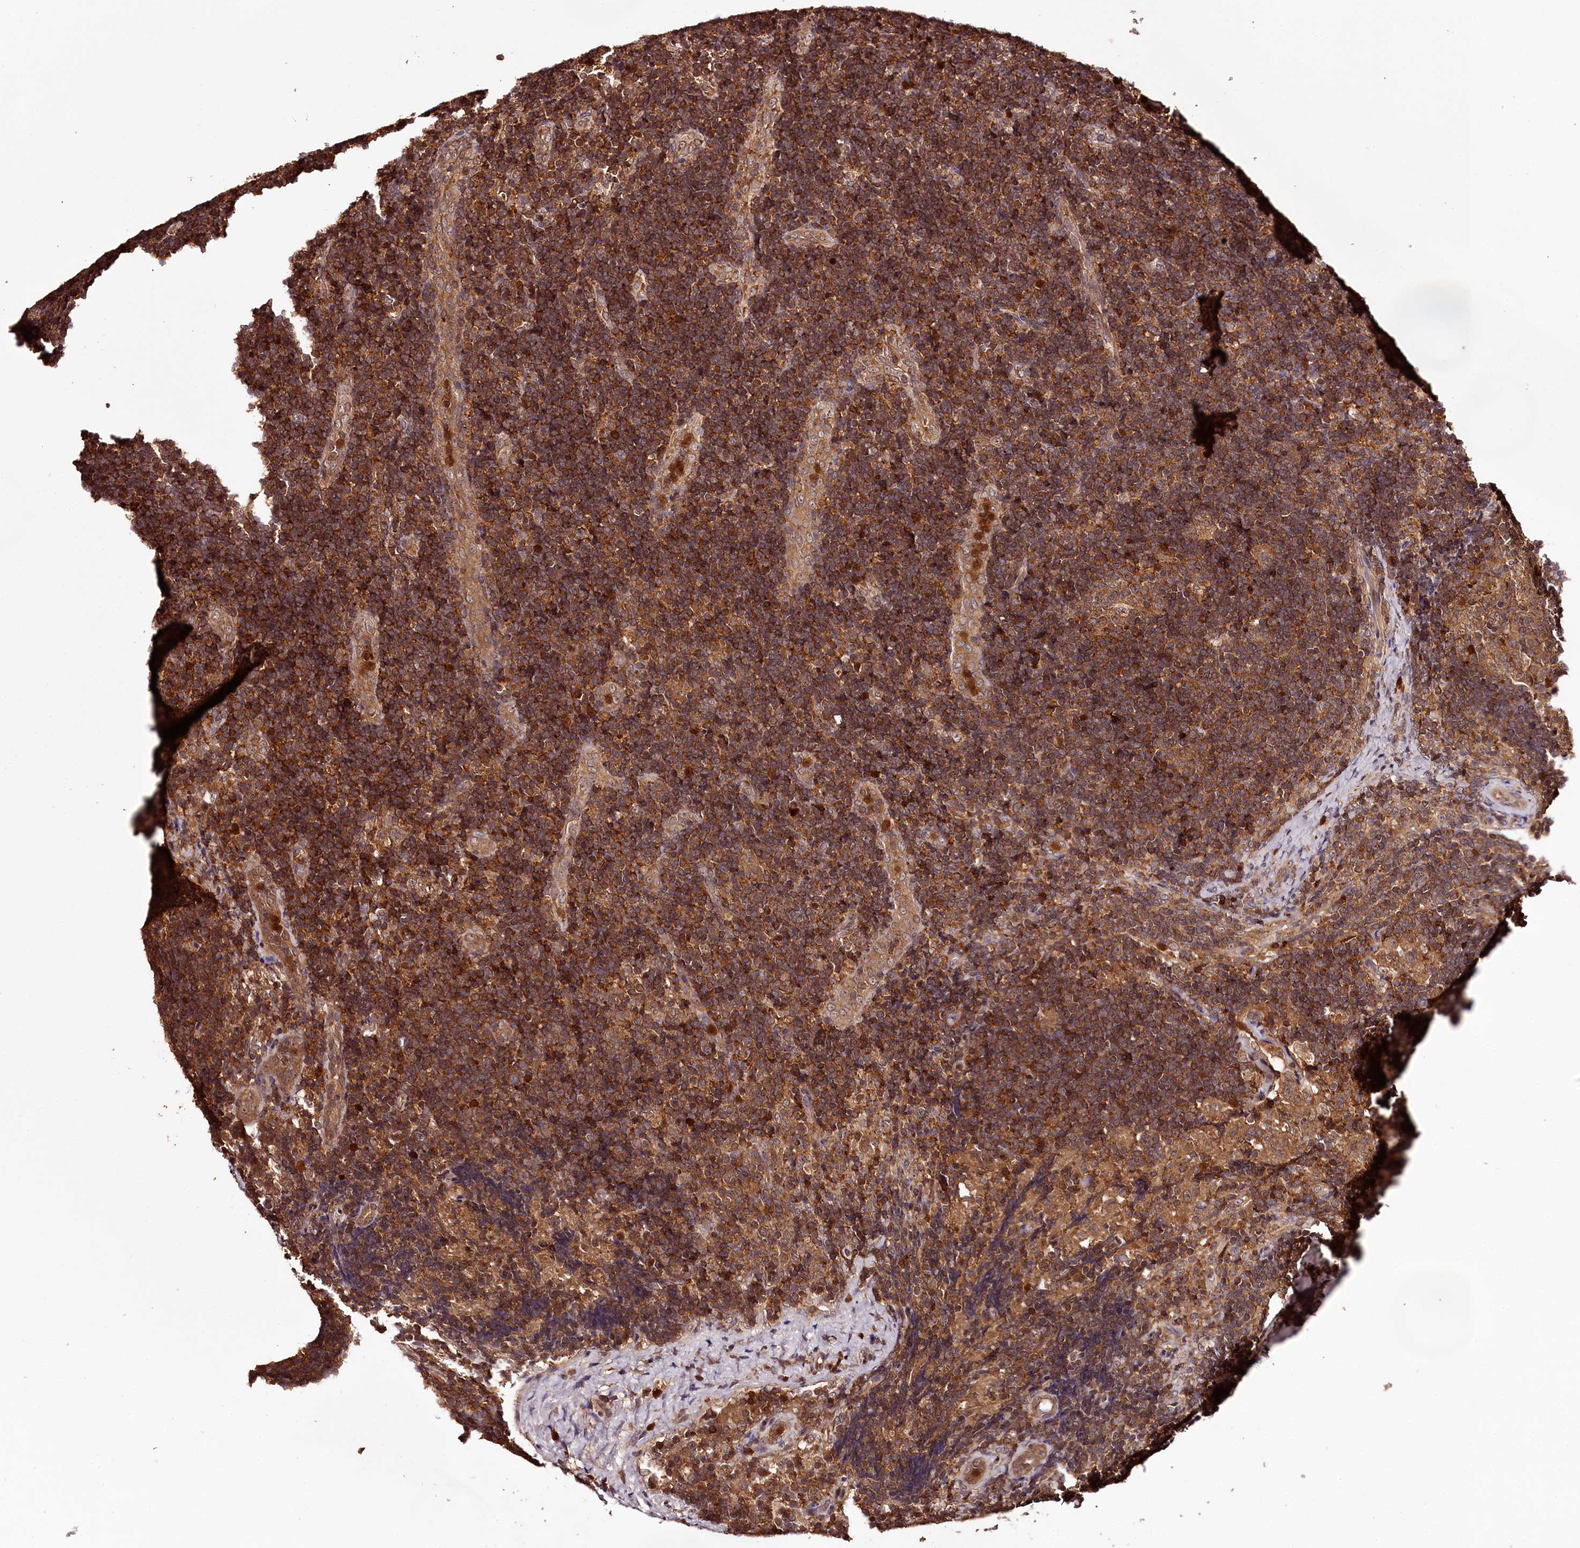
{"staining": {"intensity": "moderate", "quantity": ">75%", "location": "cytoplasmic/membranous"}, "tissue": "lymph node", "cell_type": "Germinal center cells", "image_type": "normal", "snomed": [{"axis": "morphology", "description": "Normal tissue, NOS"}, {"axis": "topography", "description": "Lymph node"}], "caption": "An IHC histopathology image of benign tissue is shown. Protein staining in brown shows moderate cytoplasmic/membranous positivity in lymph node within germinal center cells. Immunohistochemistry stains the protein in brown and the nuclei are stained blue.", "gene": "TTC12", "patient": {"sex": "female", "age": 22}}